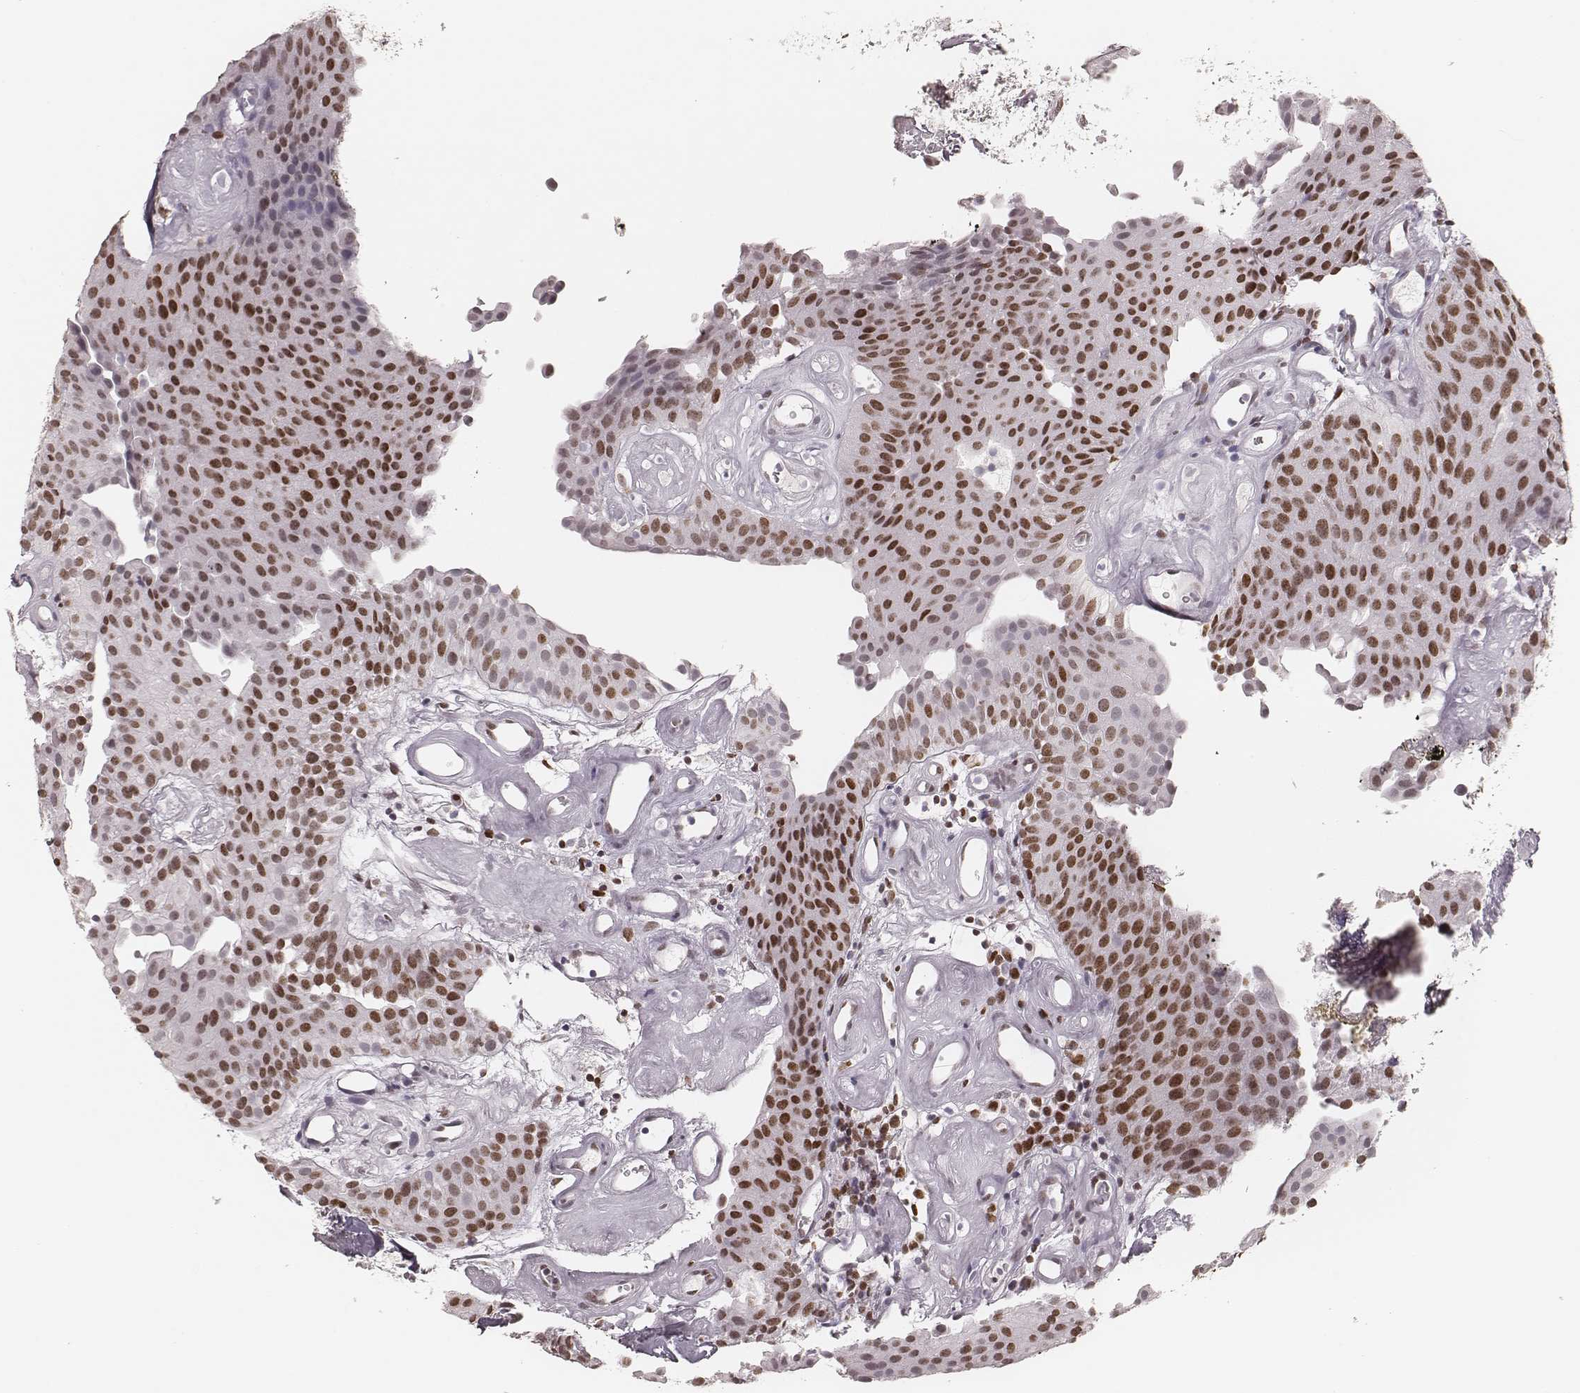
{"staining": {"intensity": "moderate", "quantity": ">75%", "location": "nuclear"}, "tissue": "urothelial cancer", "cell_type": "Tumor cells", "image_type": "cancer", "snomed": [{"axis": "morphology", "description": "Urothelial carcinoma, Low grade"}, {"axis": "topography", "description": "Urinary bladder"}], "caption": "Tumor cells exhibit medium levels of moderate nuclear staining in about >75% of cells in human low-grade urothelial carcinoma.", "gene": "PARP1", "patient": {"sex": "female", "age": 87}}